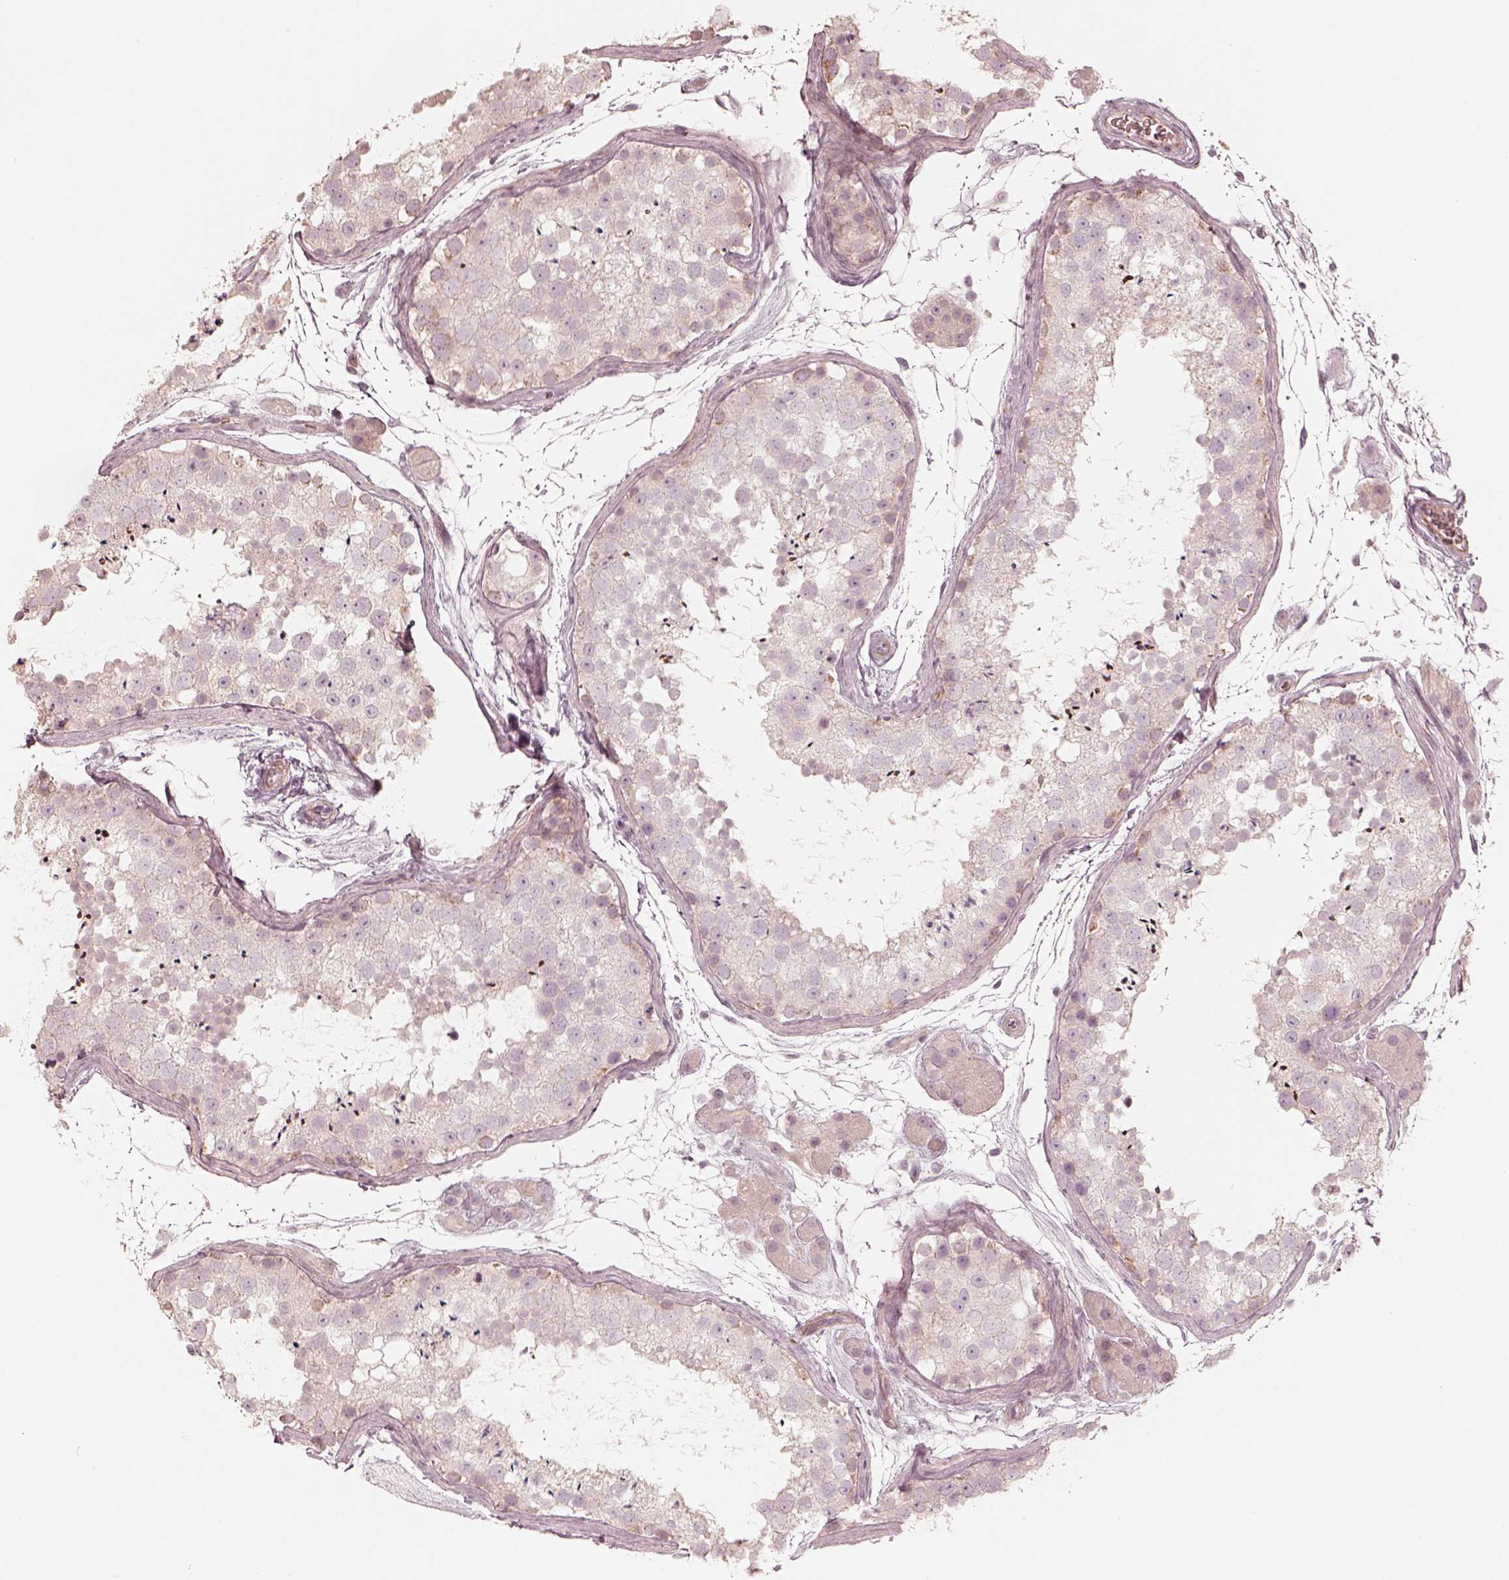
{"staining": {"intensity": "moderate", "quantity": "<25%", "location": "cytoplasmic/membranous"}, "tissue": "testis", "cell_type": "Cells in seminiferous ducts", "image_type": "normal", "snomed": [{"axis": "morphology", "description": "Normal tissue, NOS"}, {"axis": "topography", "description": "Testis"}], "caption": "DAB immunohistochemical staining of unremarkable testis demonstrates moderate cytoplasmic/membranous protein positivity in approximately <25% of cells in seminiferous ducts. (DAB = brown stain, brightfield microscopy at high magnification).", "gene": "KCNJ9", "patient": {"sex": "male", "age": 41}}